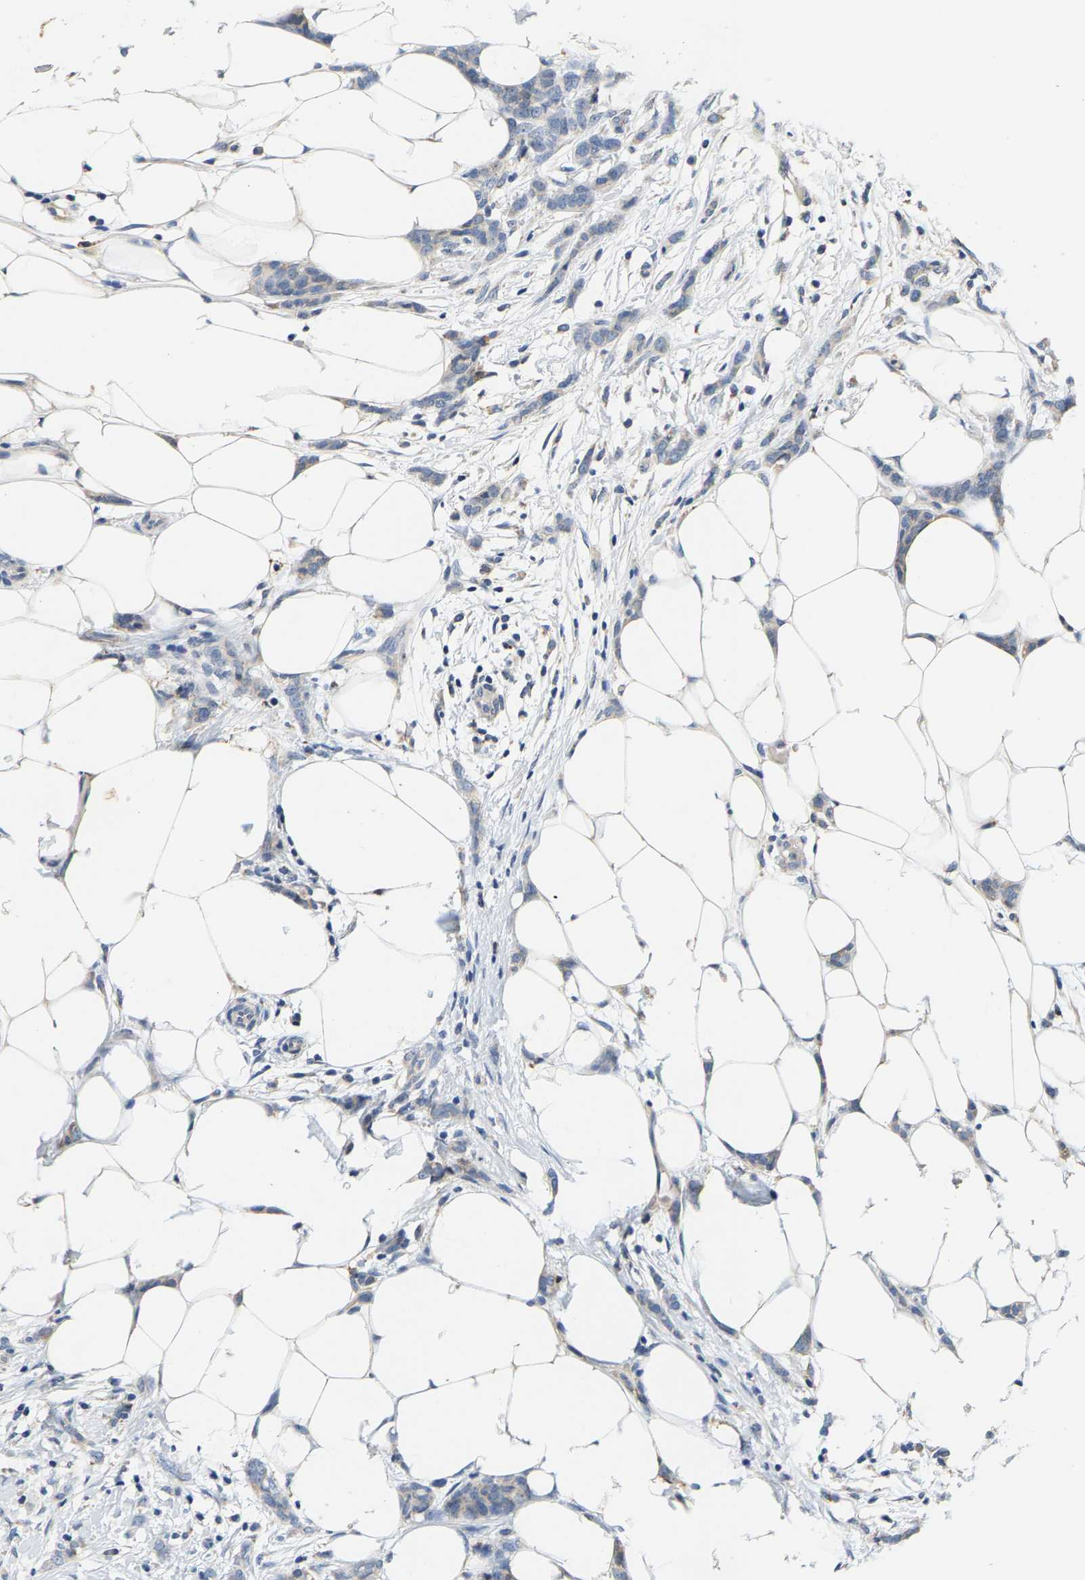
{"staining": {"intensity": "negative", "quantity": "none", "location": "none"}, "tissue": "breast cancer", "cell_type": "Tumor cells", "image_type": "cancer", "snomed": [{"axis": "morphology", "description": "Lobular carcinoma"}, {"axis": "topography", "description": "Skin"}, {"axis": "topography", "description": "Breast"}], "caption": "There is no significant staining in tumor cells of breast lobular carcinoma.", "gene": "CIDEC", "patient": {"sex": "female", "age": 46}}